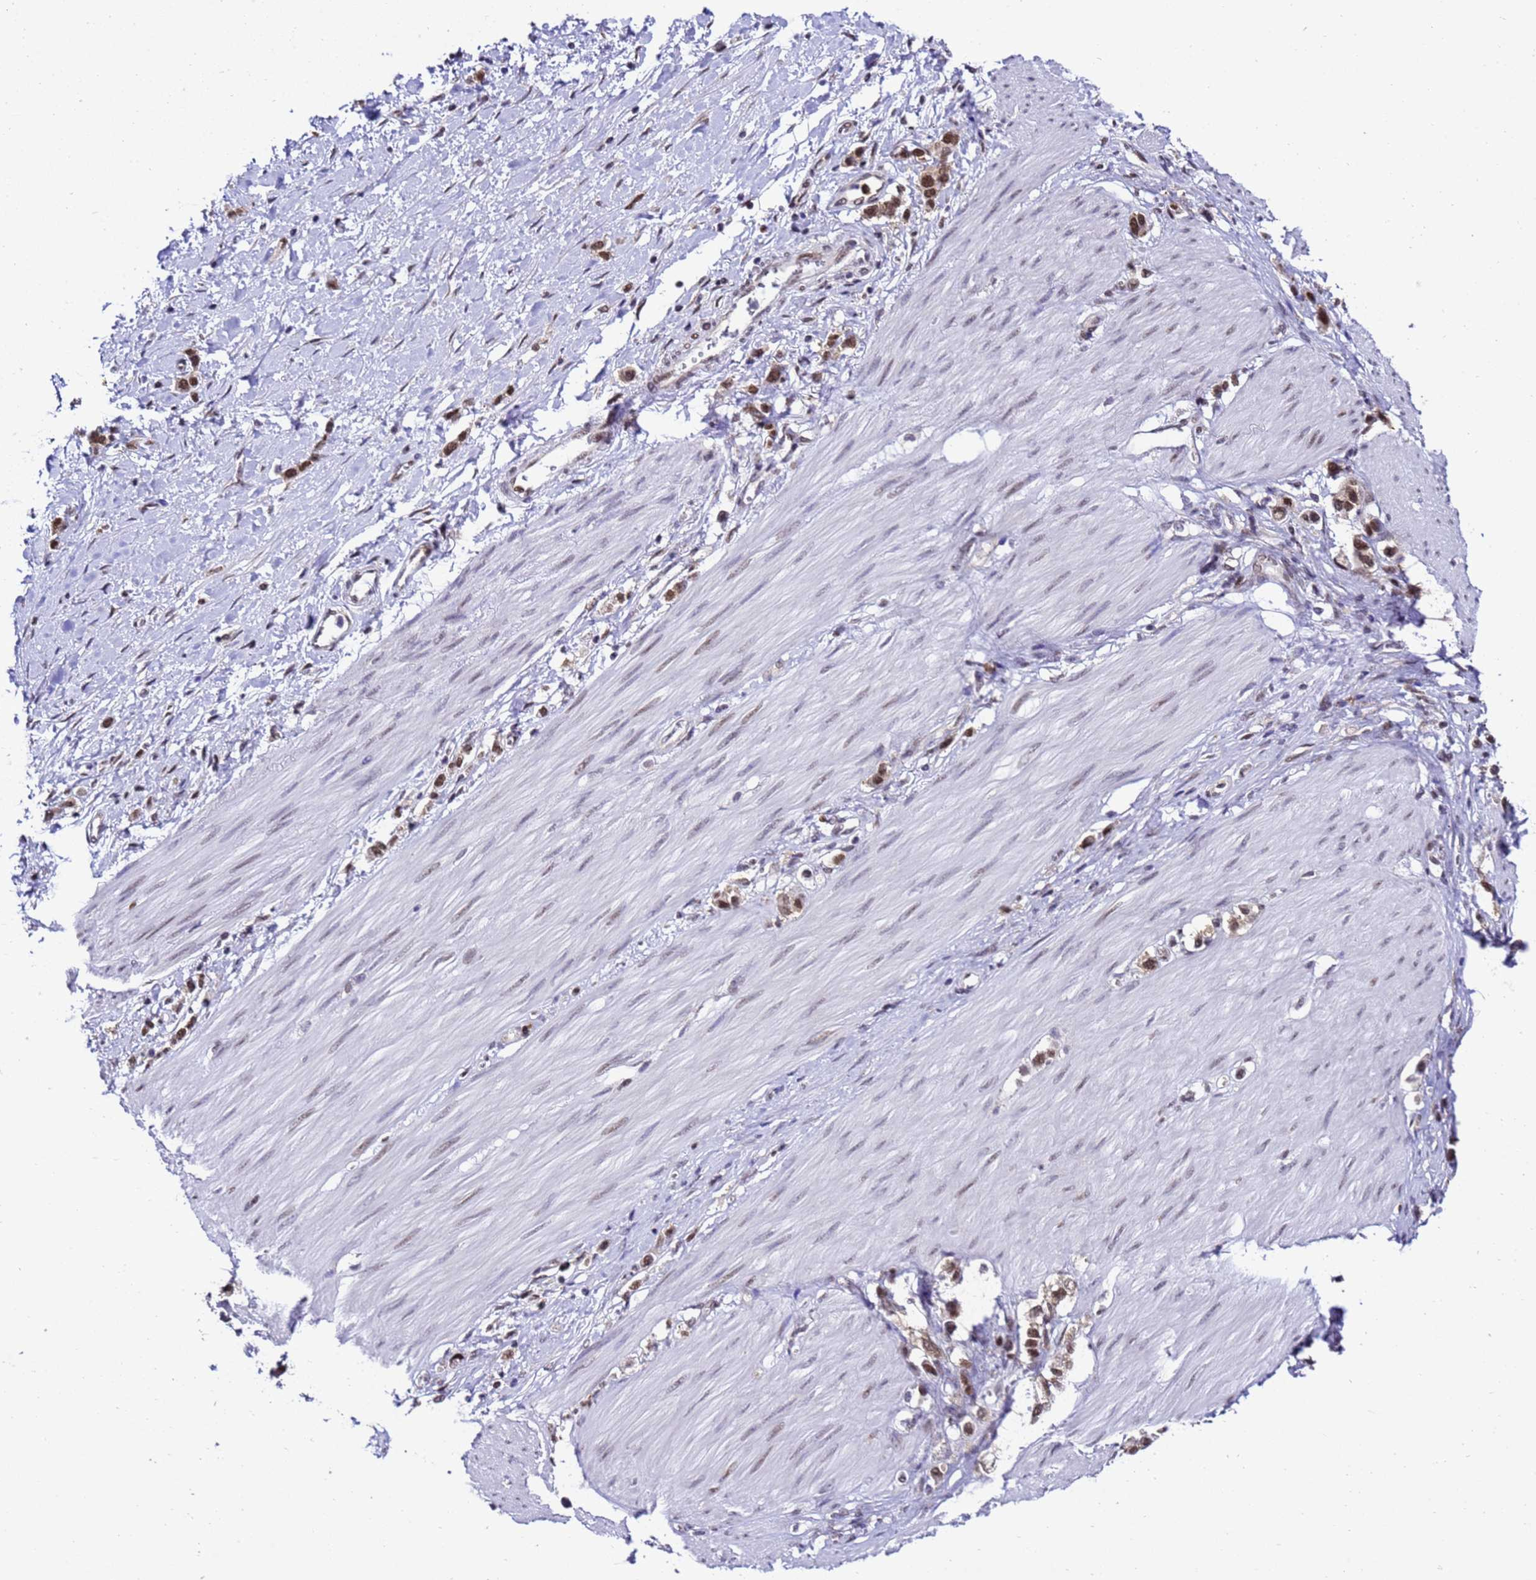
{"staining": {"intensity": "moderate", "quantity": ">75%", "location": "nuclear"}, "tissue": "stomach cancer", "cell_type": "Tumor cells", "image_type": "cancer", "snomed": [{"axis": "morphology", "description": "Normal tissue, NOS"}, {"axis": "morphology", "description": "Adenocarcinoma, NOS"}, {"axis": "topography", "description": "Stomach, upper"}, {"axis": "topography", "description": "Stomach"}], "caption": "This is a photomicrograph of immunohistochemistry staining of stomach cancer, which shows moderate staining in the nuclear of tumor cells.", "gene": "SMN1", "patient": {"sex": "female", "age": 65}}